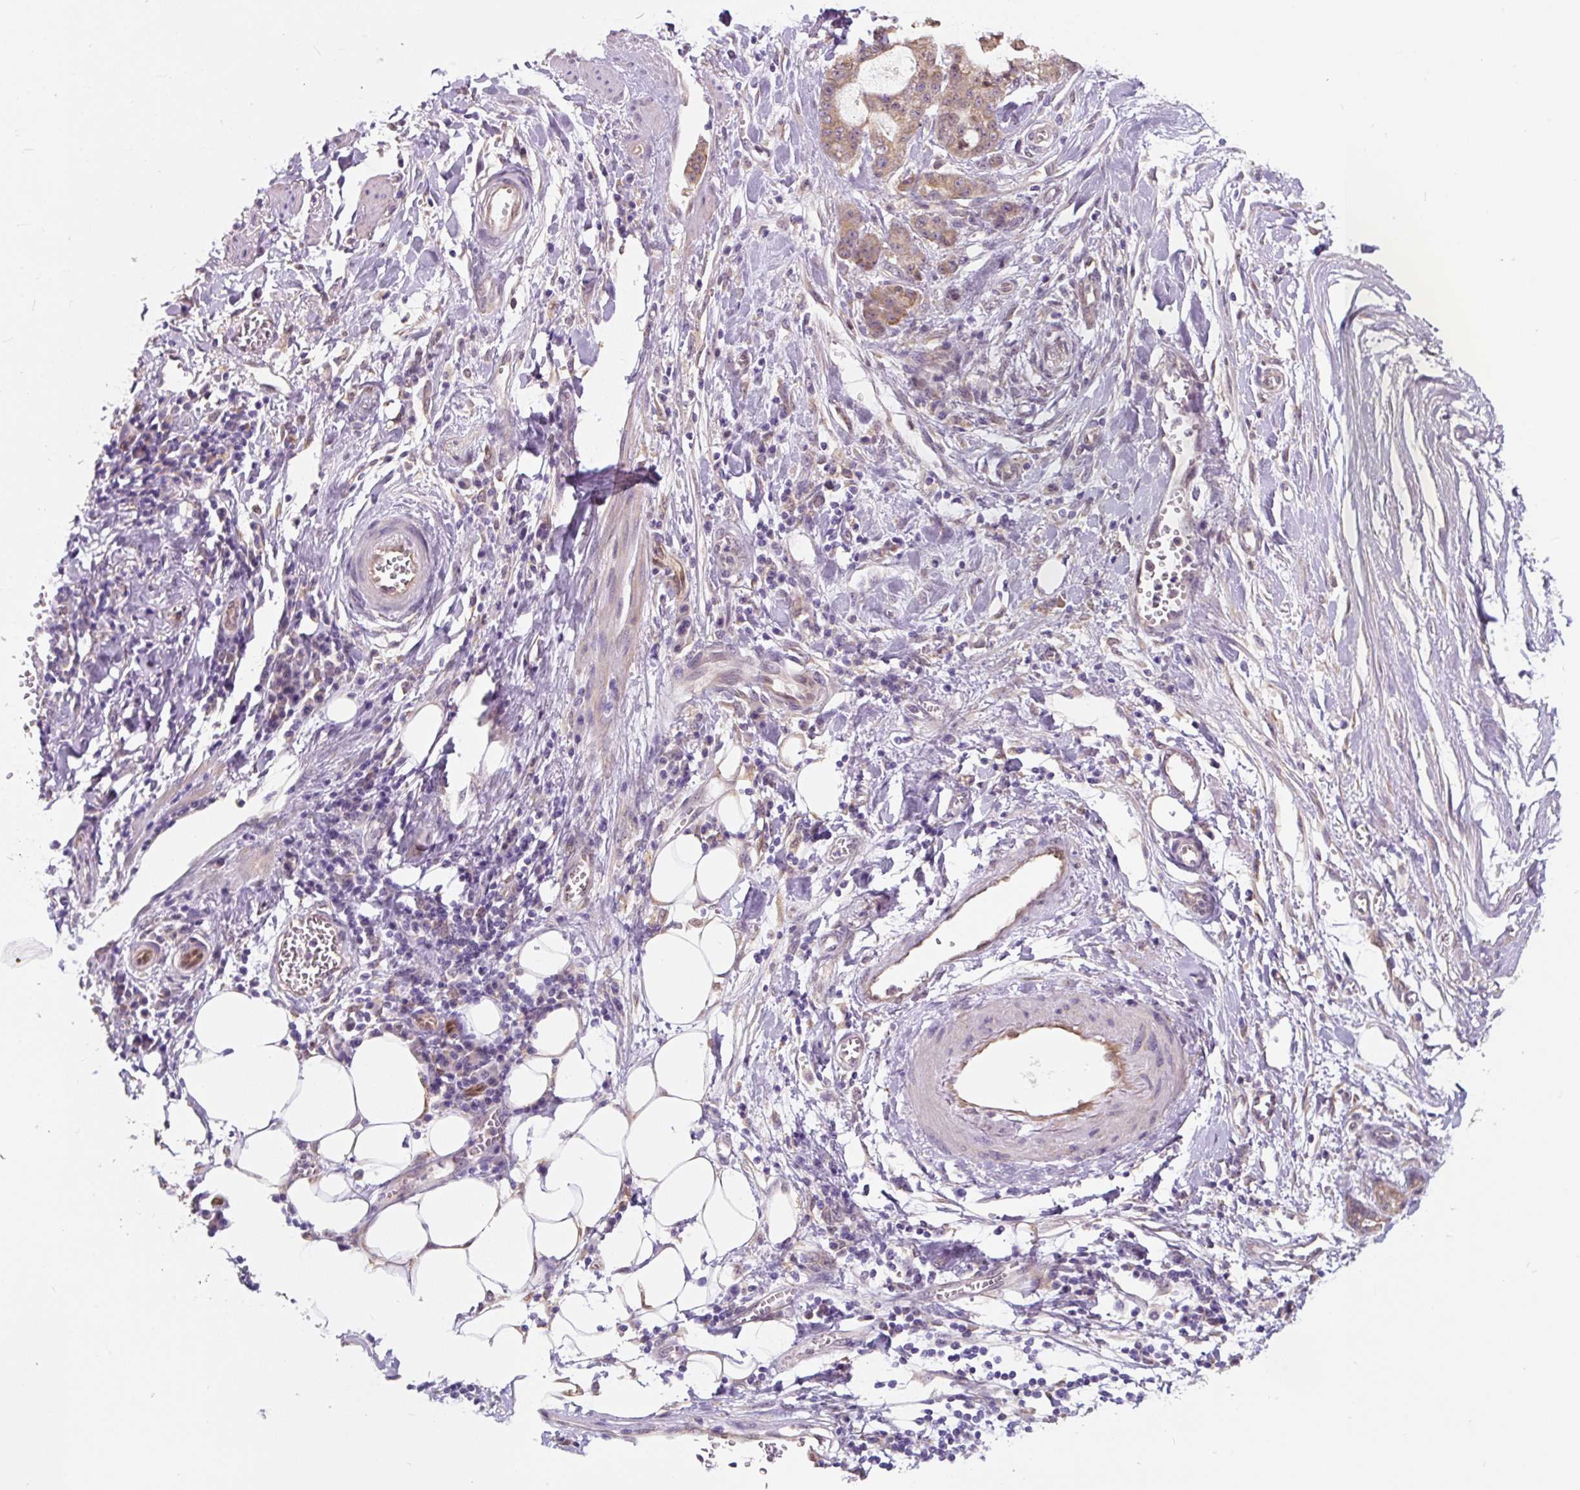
{"staining": {"intensity": "weak", "quantity": ">75%", "location": "cytoplasmic/membranous"}, "tissue": "pancreatic cancer", "cell_type": "Tumor cells", "image_type": "cancer", "snomed": [{"axis": "morphology", "description": "Adenocarcinoma, NOS"}, {"axis": "topography", "description": "Pancreas"}], "caption": "Protein staining exhibits weak cytoplasmic/membranous positivity in about >75% of tumor cells in pancreatic adenocarcinoma.", "gene": "ASRGL1", "patient": {"sex": "female", "age": 73}}